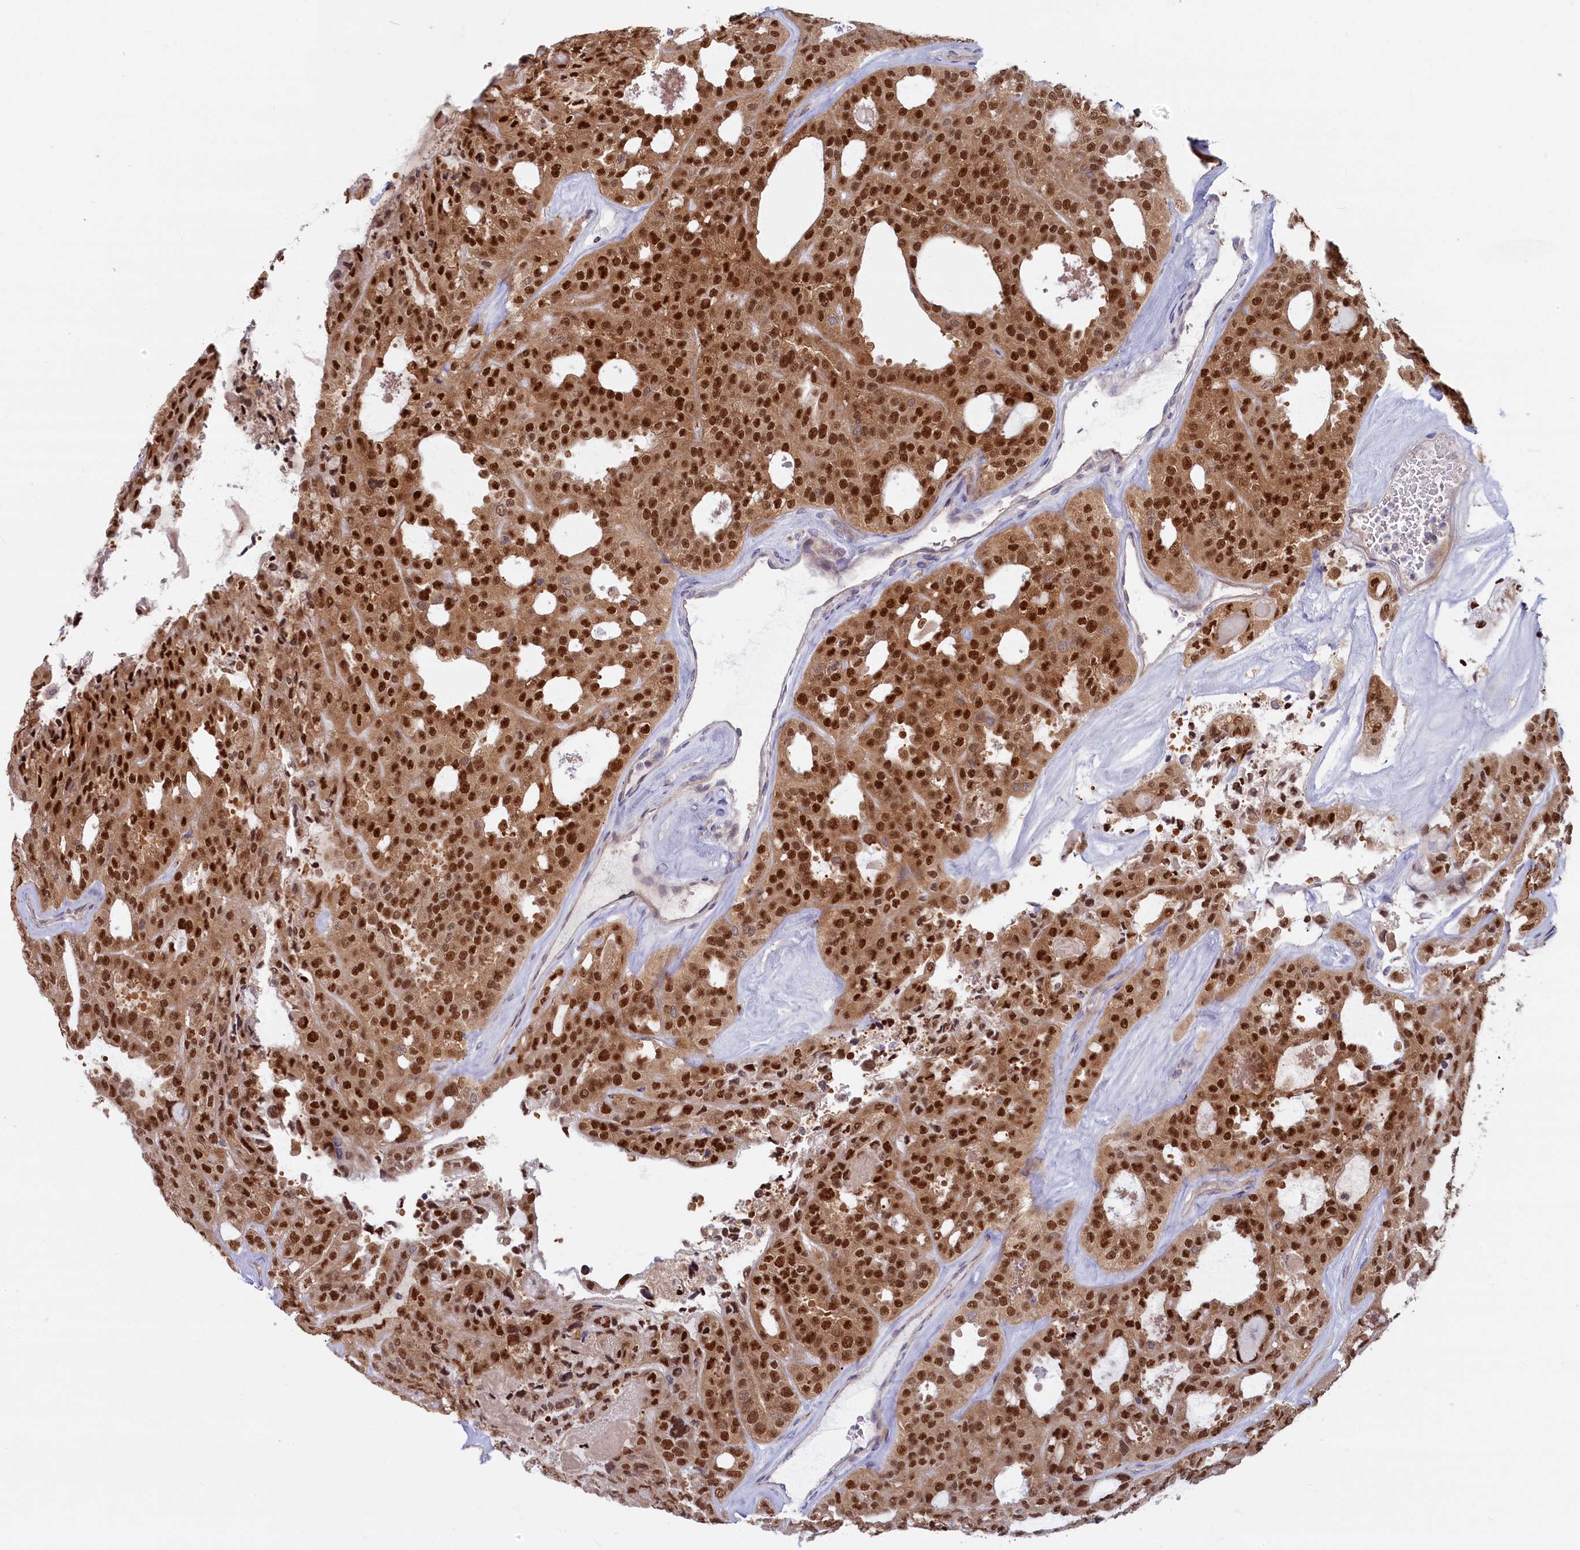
{"staining": {"intensity": "moderate", "quantity": ">75%", "location": "cytoplasmic/membranous,nuclear"}, "tissue": "thyroid cancer", "cell_type": "Tumor cells", "image_type": "cancer", "snomed": [{"axis": "morphology", "description": "Follicular adenoma carcinoma, NOS"}, {"axis": "topography", "description": "Thyroid gland"}], "caption": "Brown immunohistochemical staining in human thyroid cancer reveals moderate cytoplasmic/membranous and nuclear expression in about >75% of tumor cells.", "gene": "FCSK", "patient": {"sex": "male", "age": 75}}